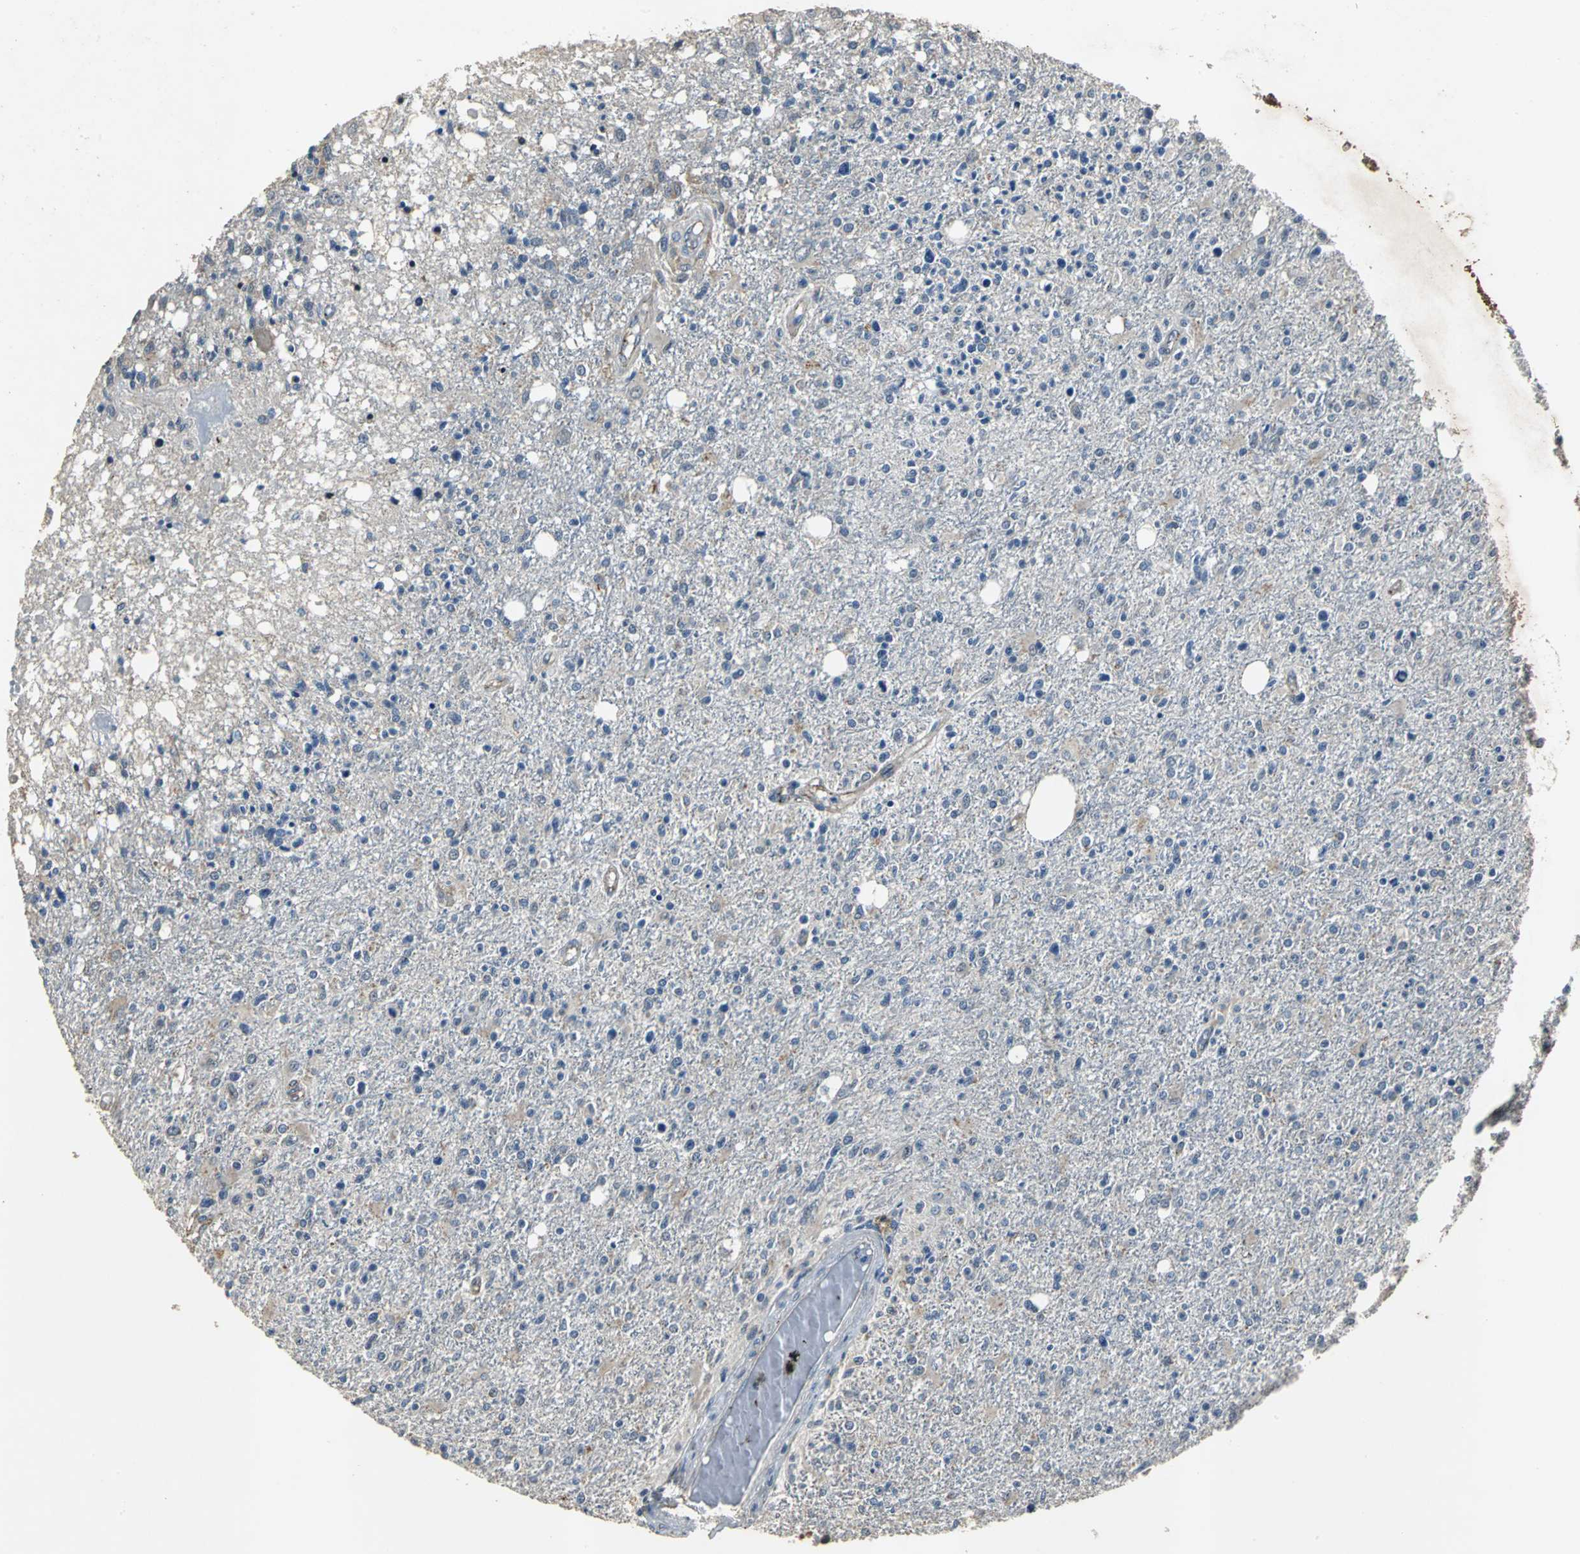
{"staining": {"intensity": "negative", "quantity": "none", "location": "none"}, "tissue": "glioma", "cell_type": "Tumor cells", "image_type": "cancer", "snomed": [{"axis": "morphology", "description": "Glioma, malignant, High grade"}, {"axis": "topography", "description": "Cerebral cortex"}], "caption": "An immunohistochemistry histopathology image of high-grade glioma (malignant) is shown. There is no staining in tumor cells of high-grade glioma (malignant).", "gene": "OCLN", "patient": {"sex": "male", "age": 76}}